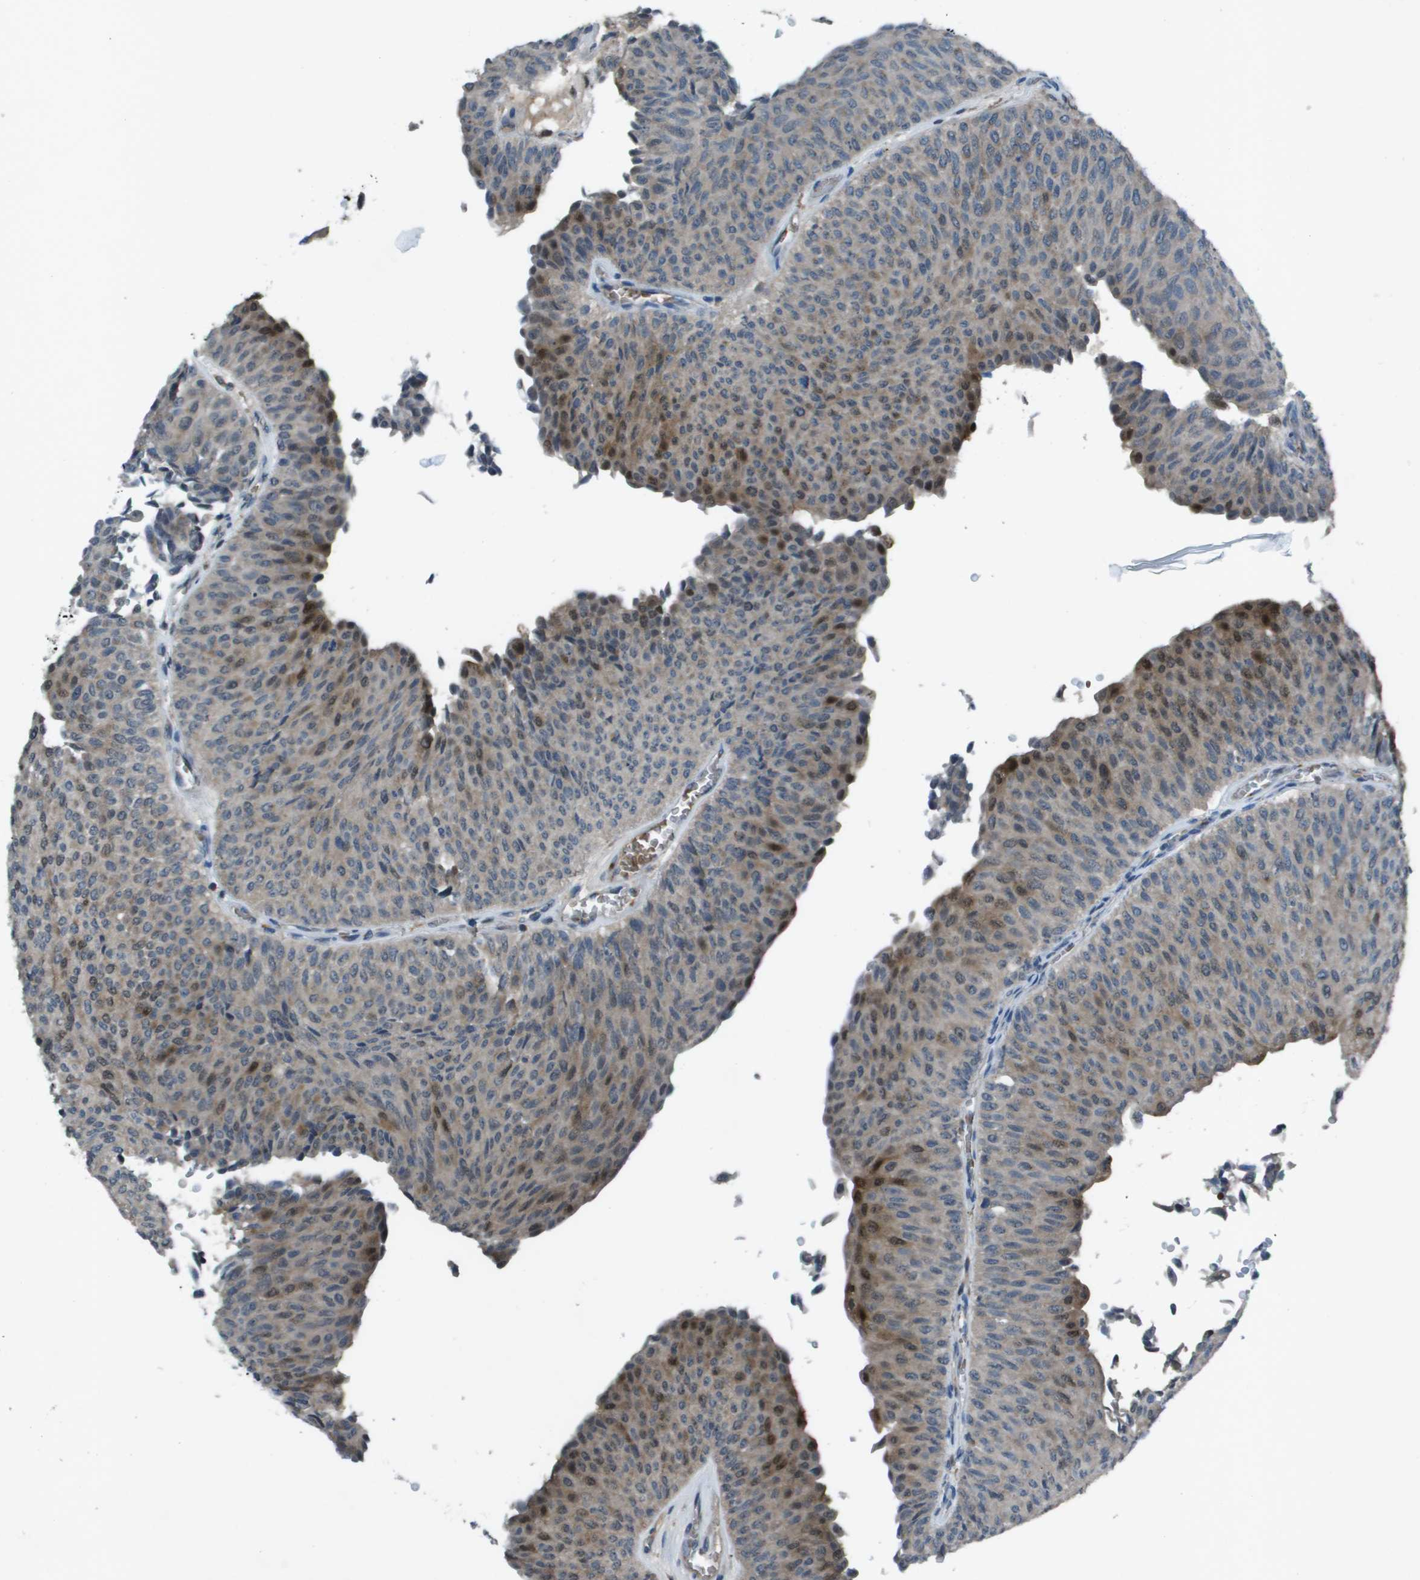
{"staining": {"intensity": "moderate", "quantity": "<25%", "location": "cytoplasmic/membranous,nuclear"}, "tissue": "urothelial cancer", "cell_type": "Tumor cells", "image_type": "cancer", "snomed": [{"axis": "morphology", "description": "Urothelial carcinoma, Low grade"}, {"axis": "topography", "description": "Urinary bladder"}], "caption": "A histopathology image showing moderate cytoplasmic/membranous and nuclear positivity in about <25% of tumor cells in low-grade urothelial carcinoma, as visualized by brown immunohistochemical staining.", "gene": "CAMK4", "patient": {"sex": "male", "age": 78}}